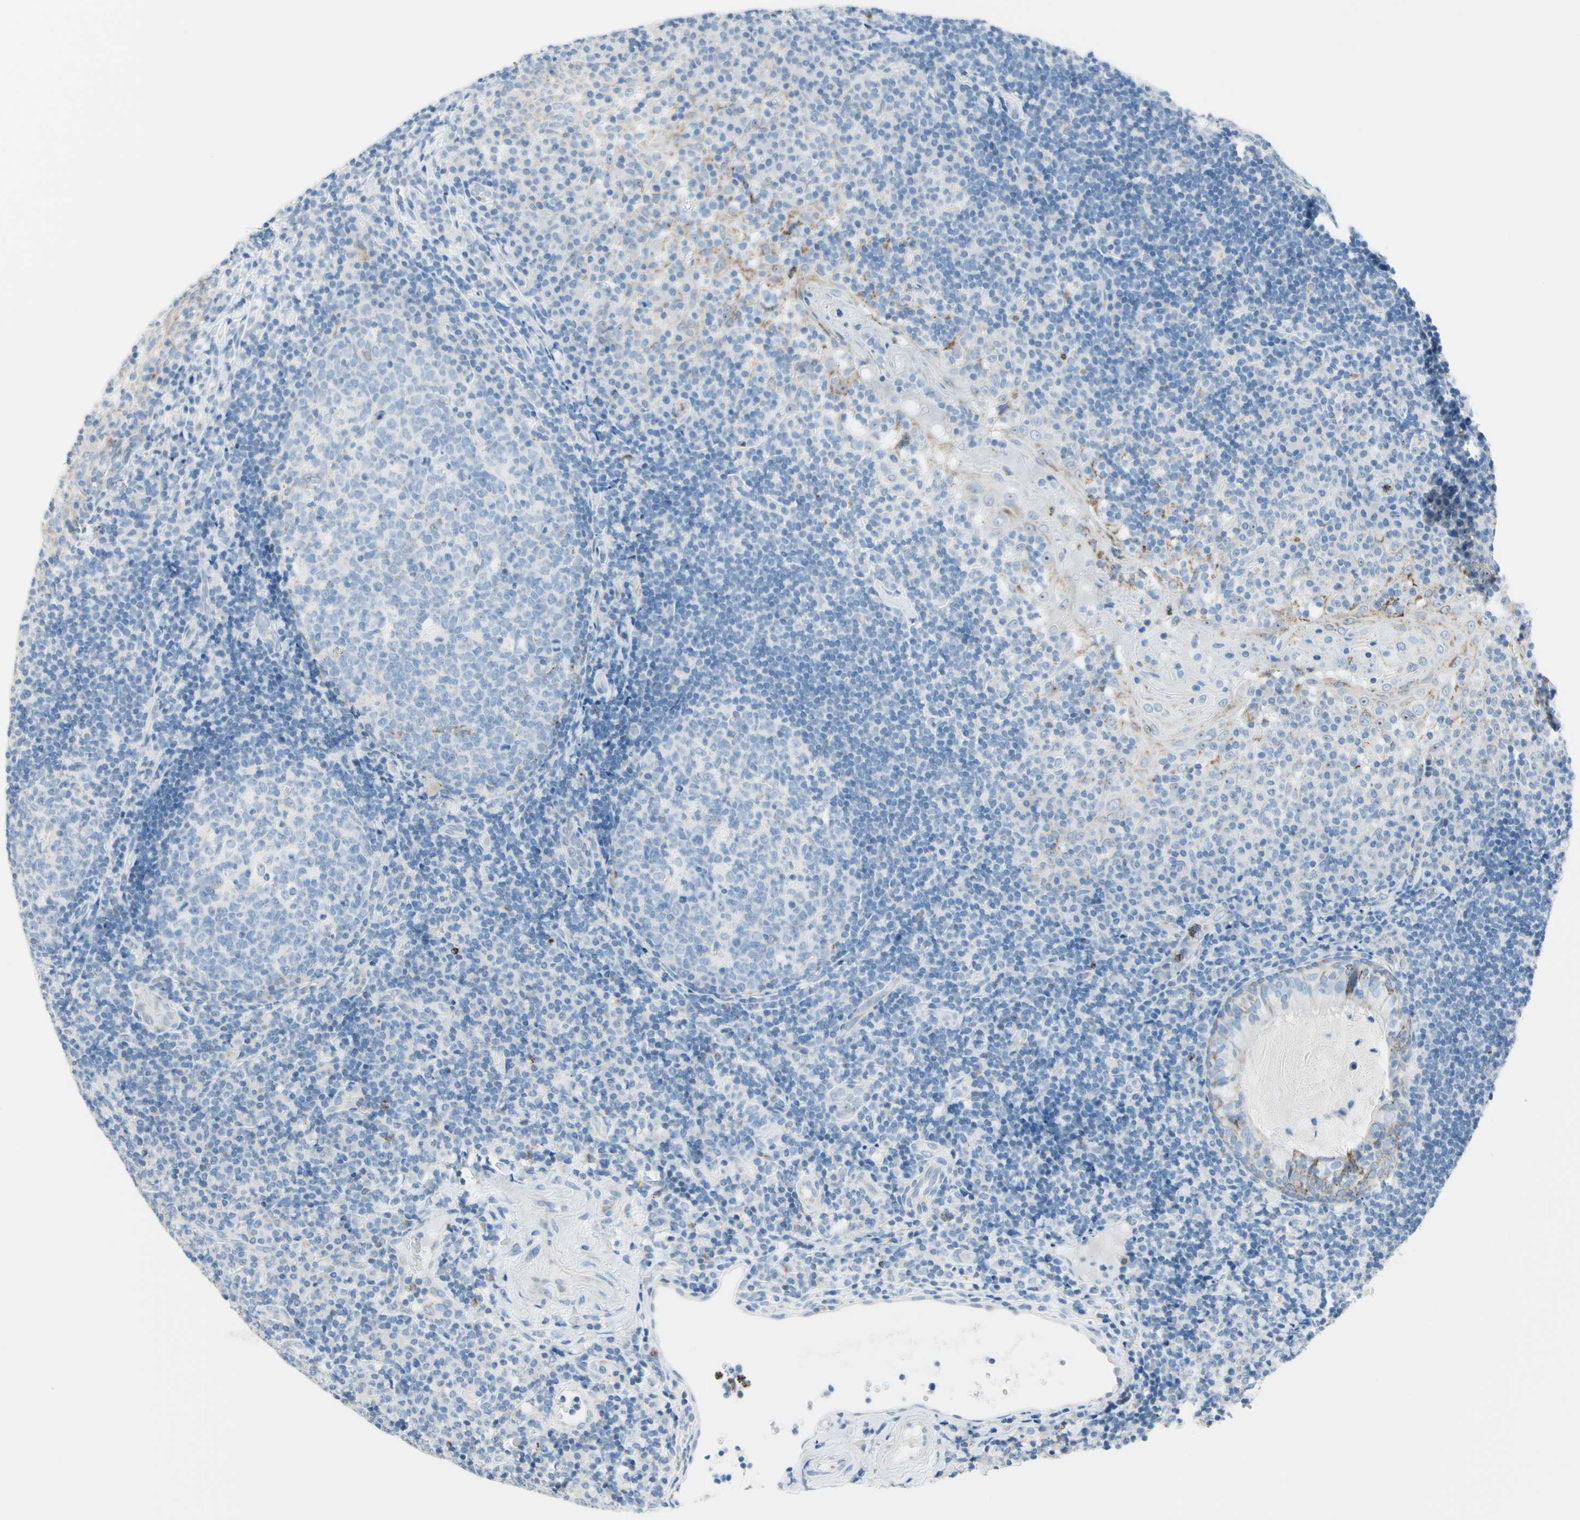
{"staining": {"intensity": "negative", "quantity": "none", "location": "none"}, "tissue": "tonsil", "cell_type": "Germinal center cells", "image_type": "normal", "snomed": [{"axis": "morphology", "description": "Normal tissue, NOS"}, {"axis": "topography", "description": "Tonsil"}], "caption": "A histopathology image of tonsil stained for a protein reveals no brown staining in germinal center cells.", "gene": "CYSLTR1", "patient": {"sex": "female", "age": 40}}